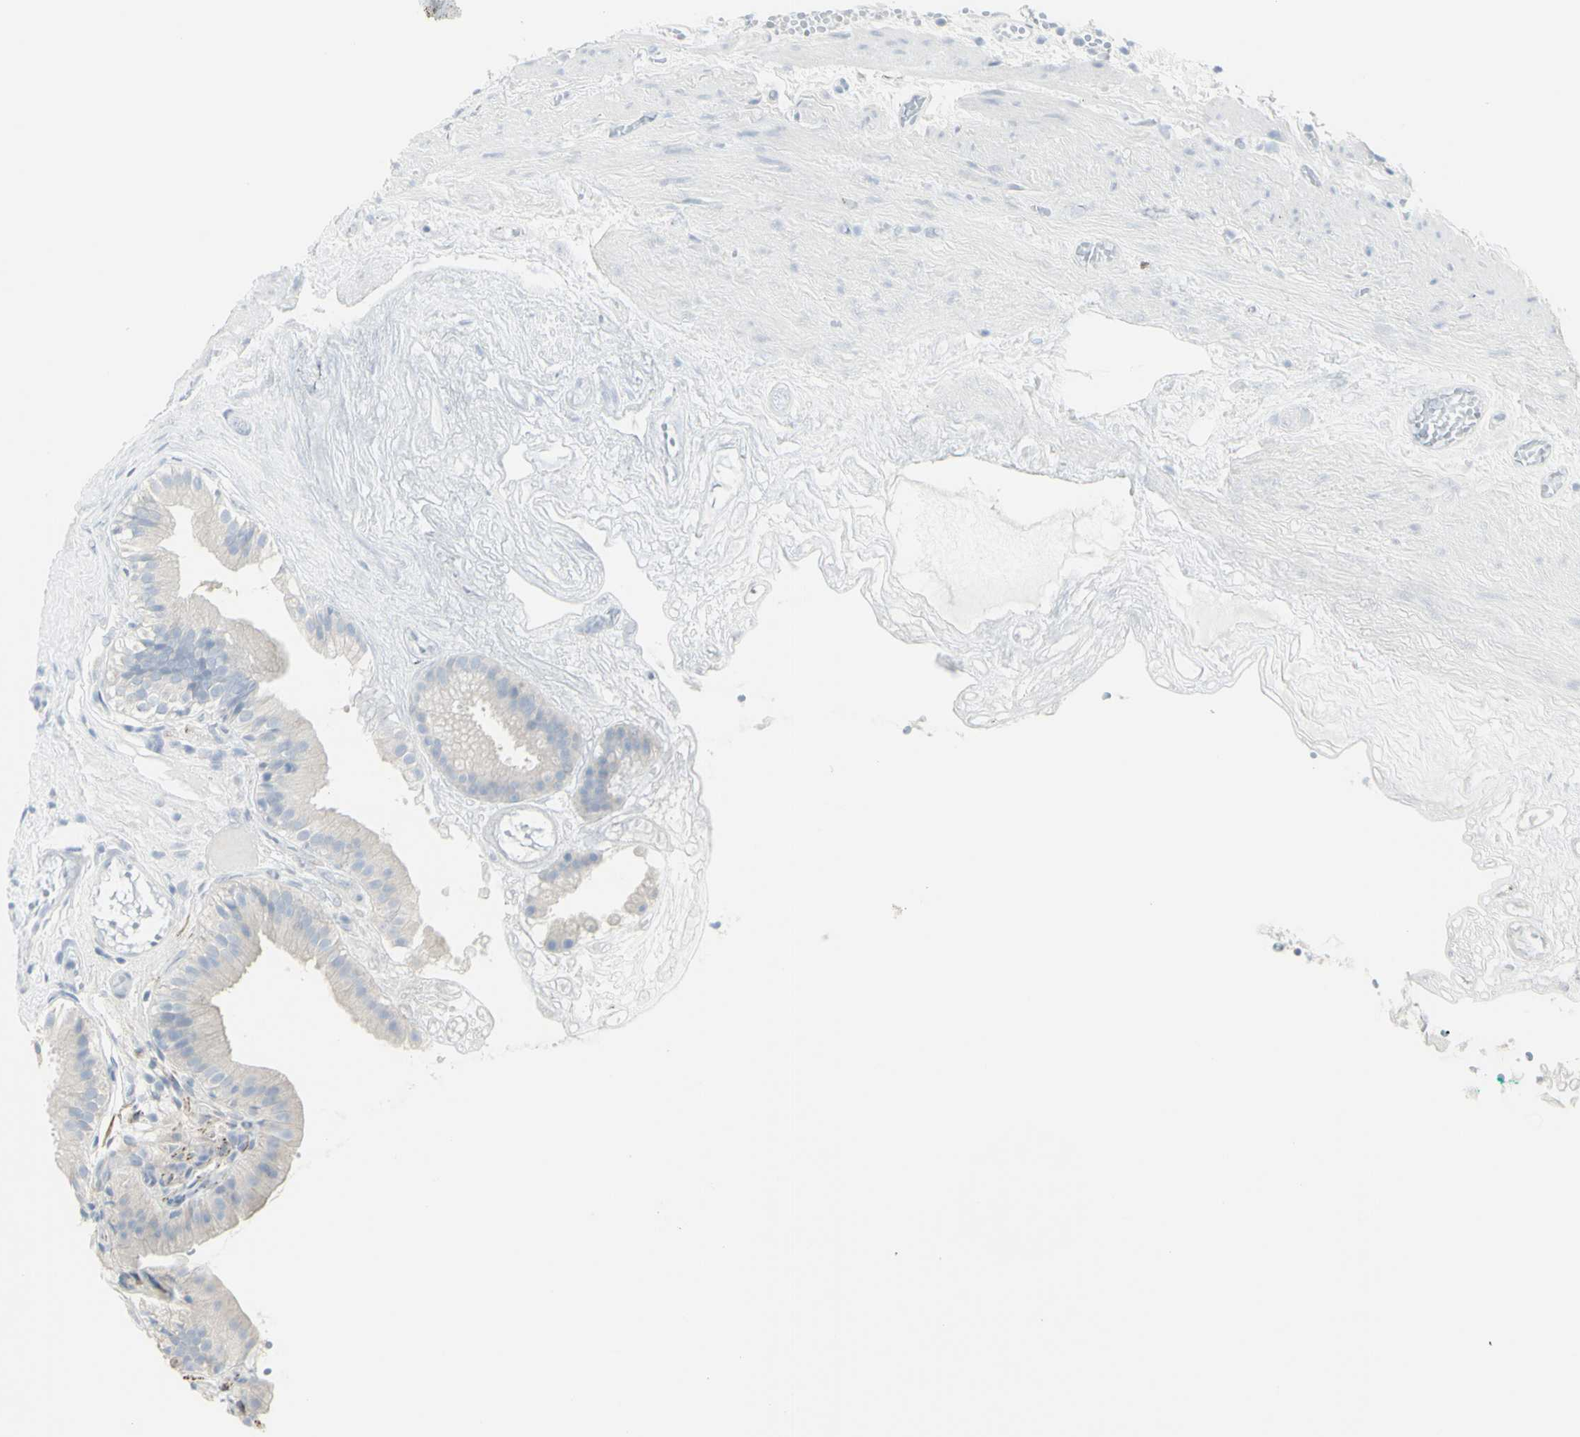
{"staining": {"intensity": "negative", "quantity": "none", "location": "none"}, "tissue": "gallbladder", "cell_type": "Glandular cells", "image_type": "normal", "snomed": [{"axis": "morphology", "description": "Normal tissue, NOS"}, {"axis": "topography", "description": "Gallbladder"}], "caption": "Immunohistochemistry (IHC) of normal gallbladder reveals no expression in glandular cells.", "gene": "ENSG00000198211", "patient": {"sex": "female", "age": 26}}